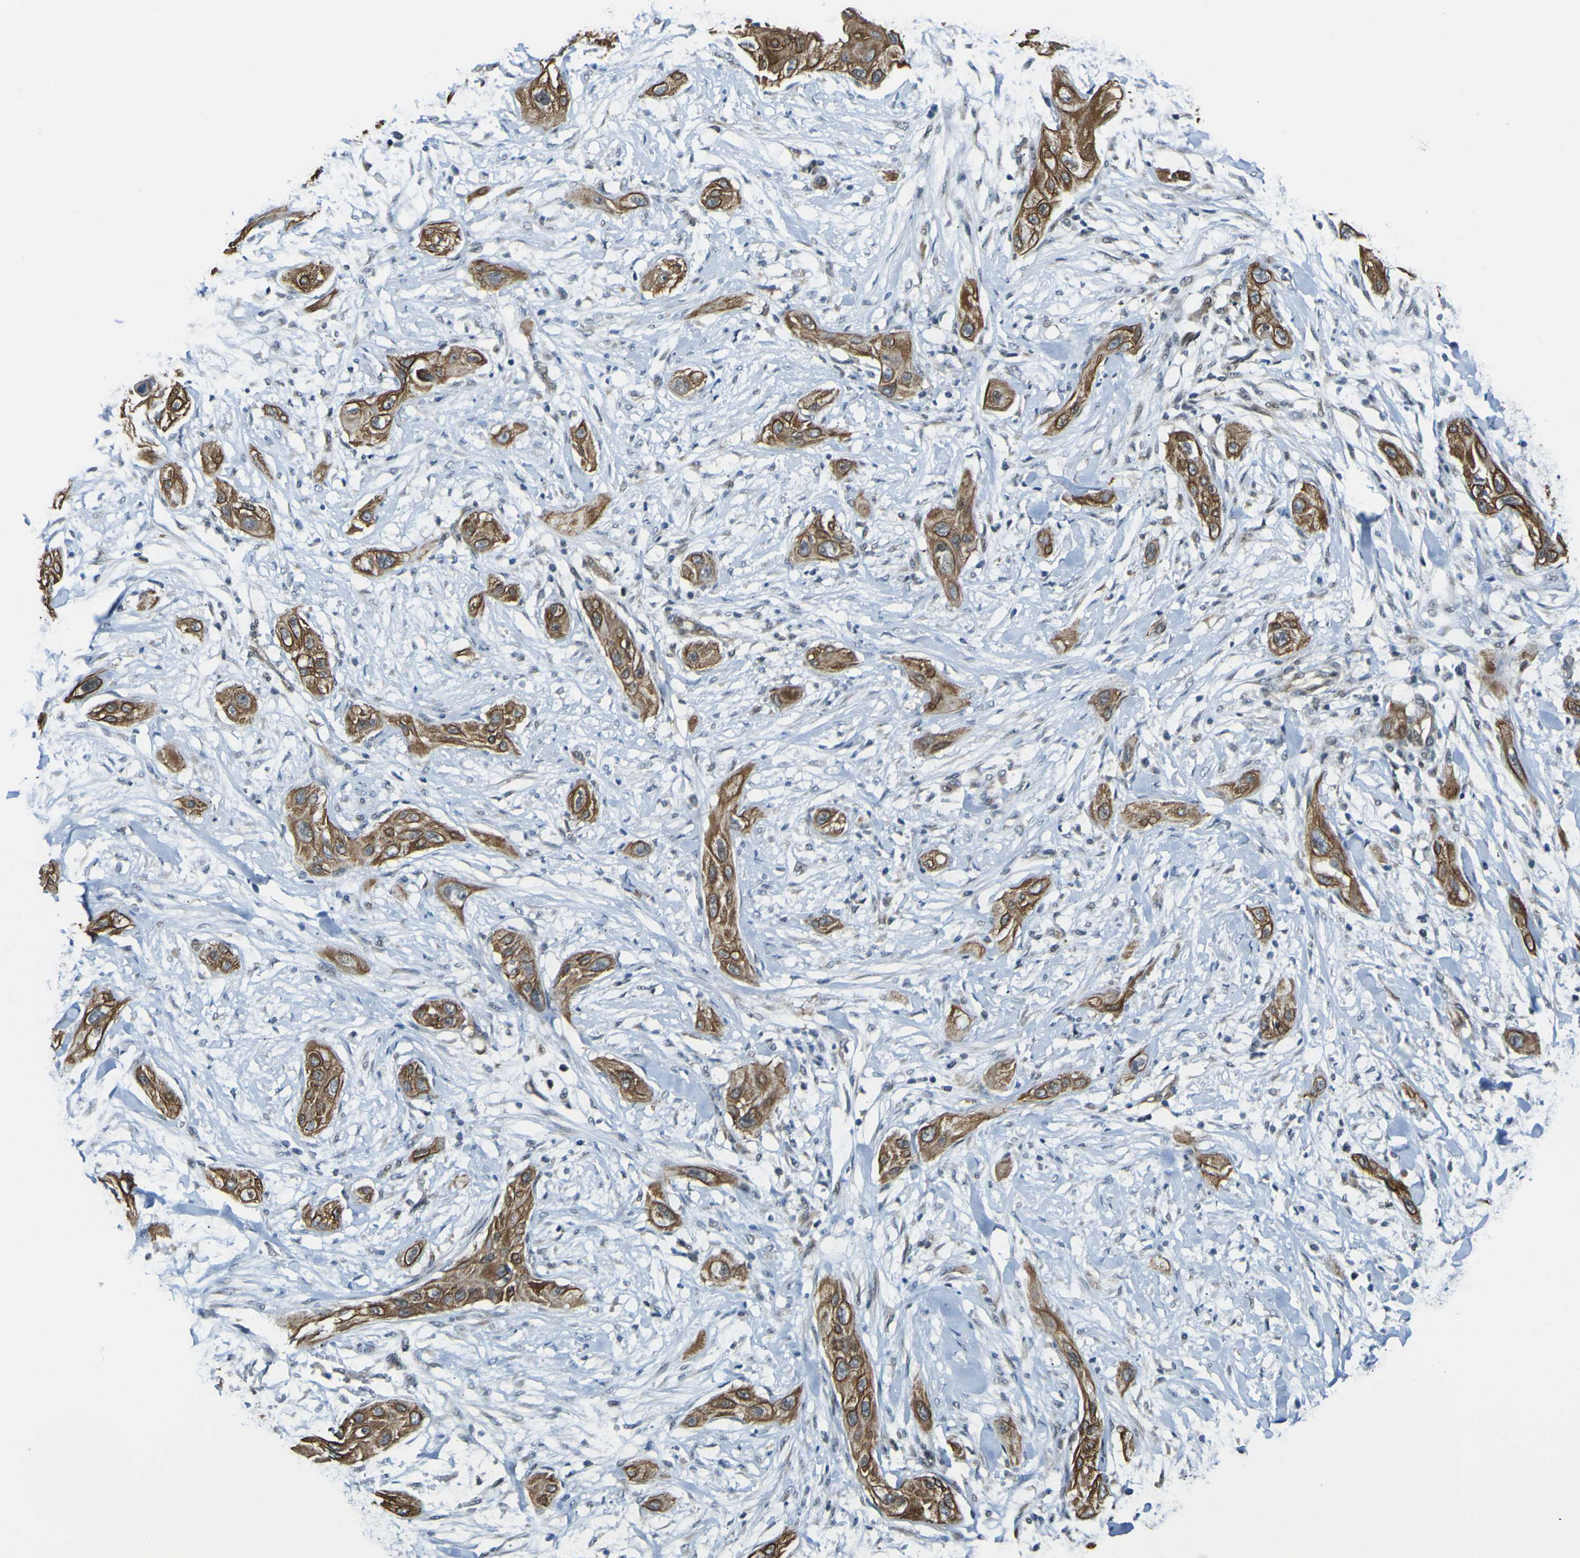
{"staining": {"intensity": "strong", "quantity": ">75%", "location": "cytoplasmic/membranous"}, "tissue": "lung cancer", "cell_type": "Tumor cells", "image_type": "cancer", "snomed": [{"axis": "morphology", "description": "Squamous cell carcinoma, NOS"}, {"axis": "topography", "description": "Lung"}], "caption": "Tumor cells exhibit strong cytoplasmic/membranous positivity in about >75% of cells in squamous cell carcinoma (lung).", "gene": "KDM7A", "patient": {"sex": "female", "age": 47}}